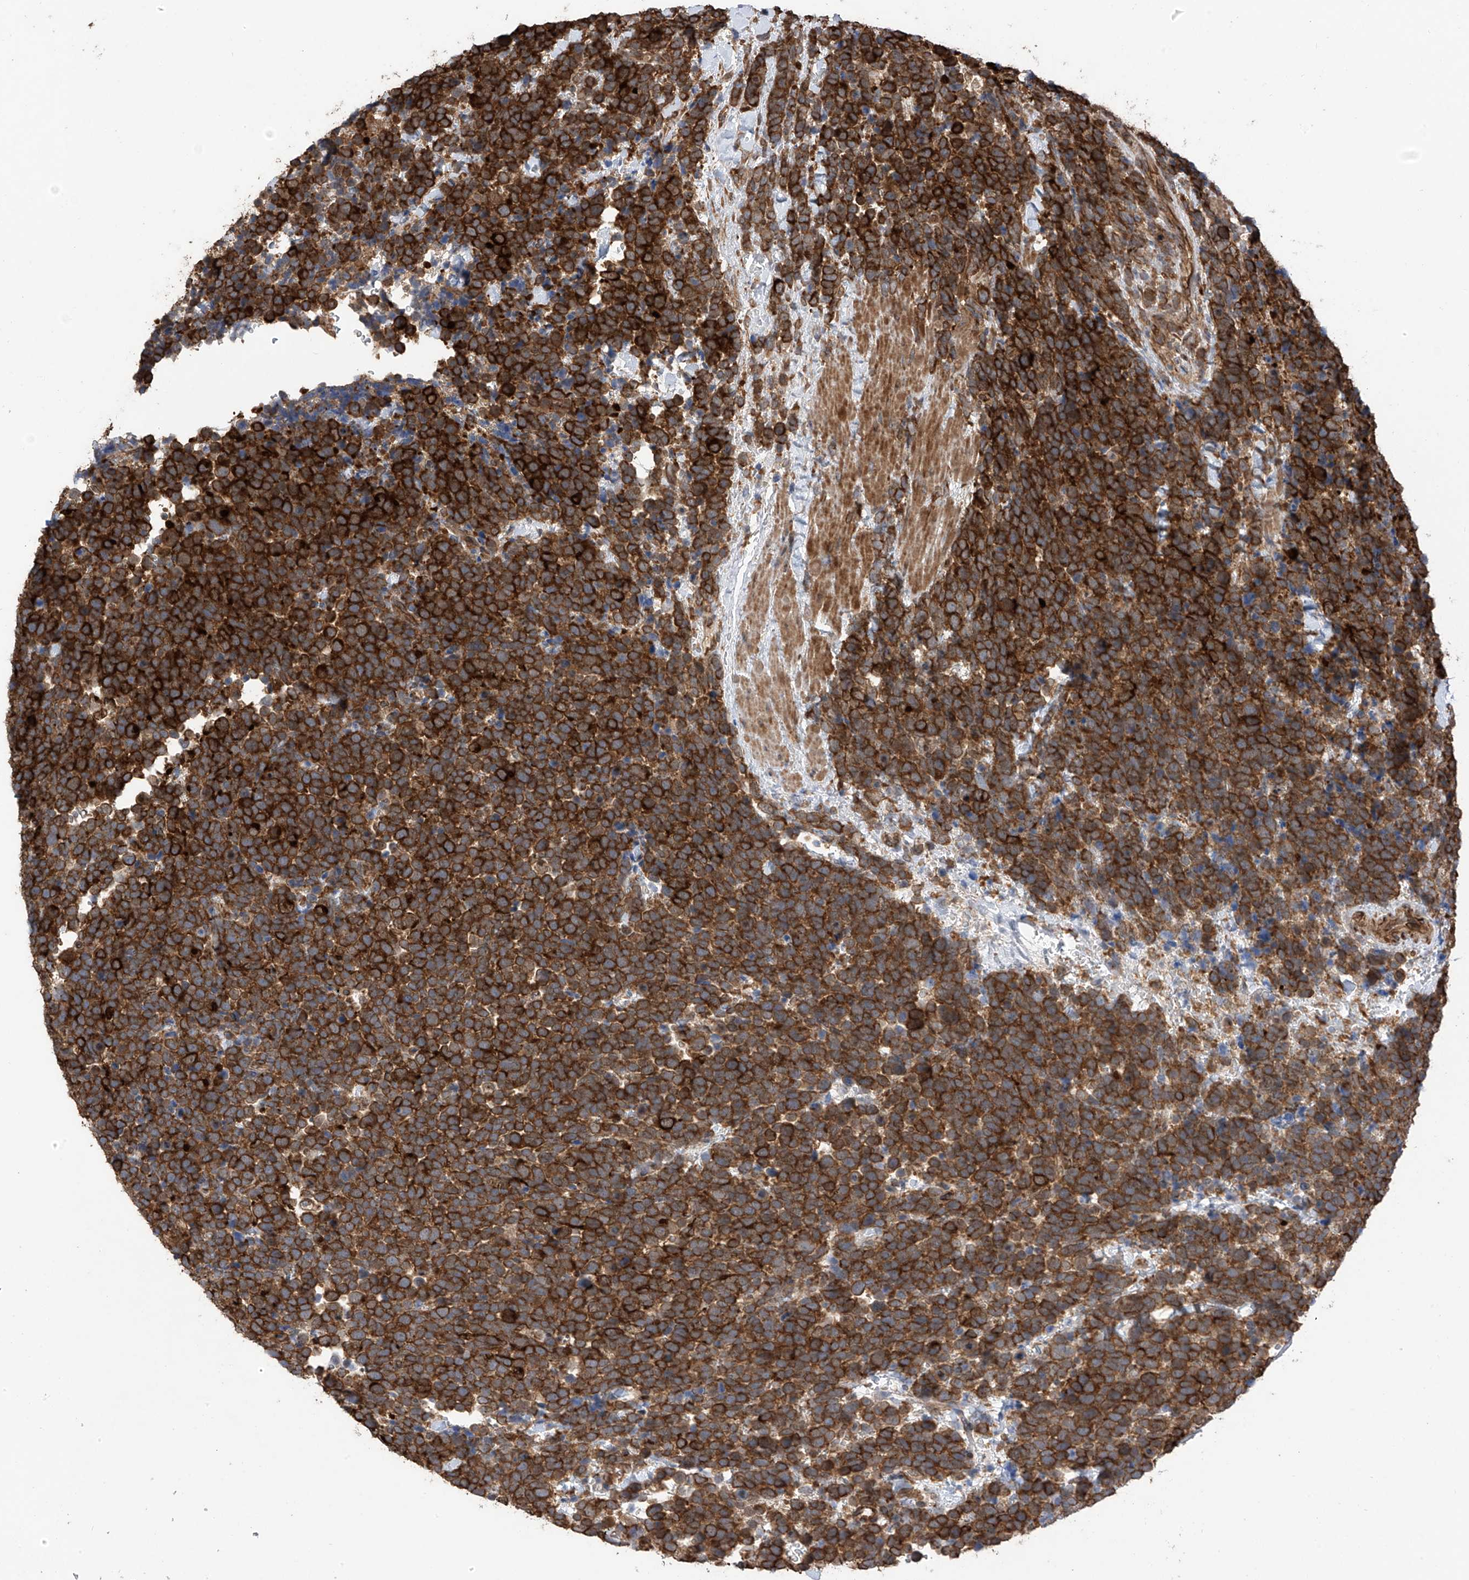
{"staining": {"intensity": "strong", "quantity": ">75%", "location": "cytoplasmic/membranous"}, "tissue": "urothelial cancer", "cell_type": "Tumor cells", "image_type": "cancer", "snomed": [{"axis": "morphology", "description": "Urothelial carcinoma, High grade"}, {"axis": "topography", "description": "Urinary bladder"}], "caption": "The photomicrograph demonstrates a brown stain indicating the presence of a protein in the cytoplasmic/membranous of tumor cells in urothelial cancer.", "gene": "RPAIN", "patient": {"sex": "female", "age": 82}}